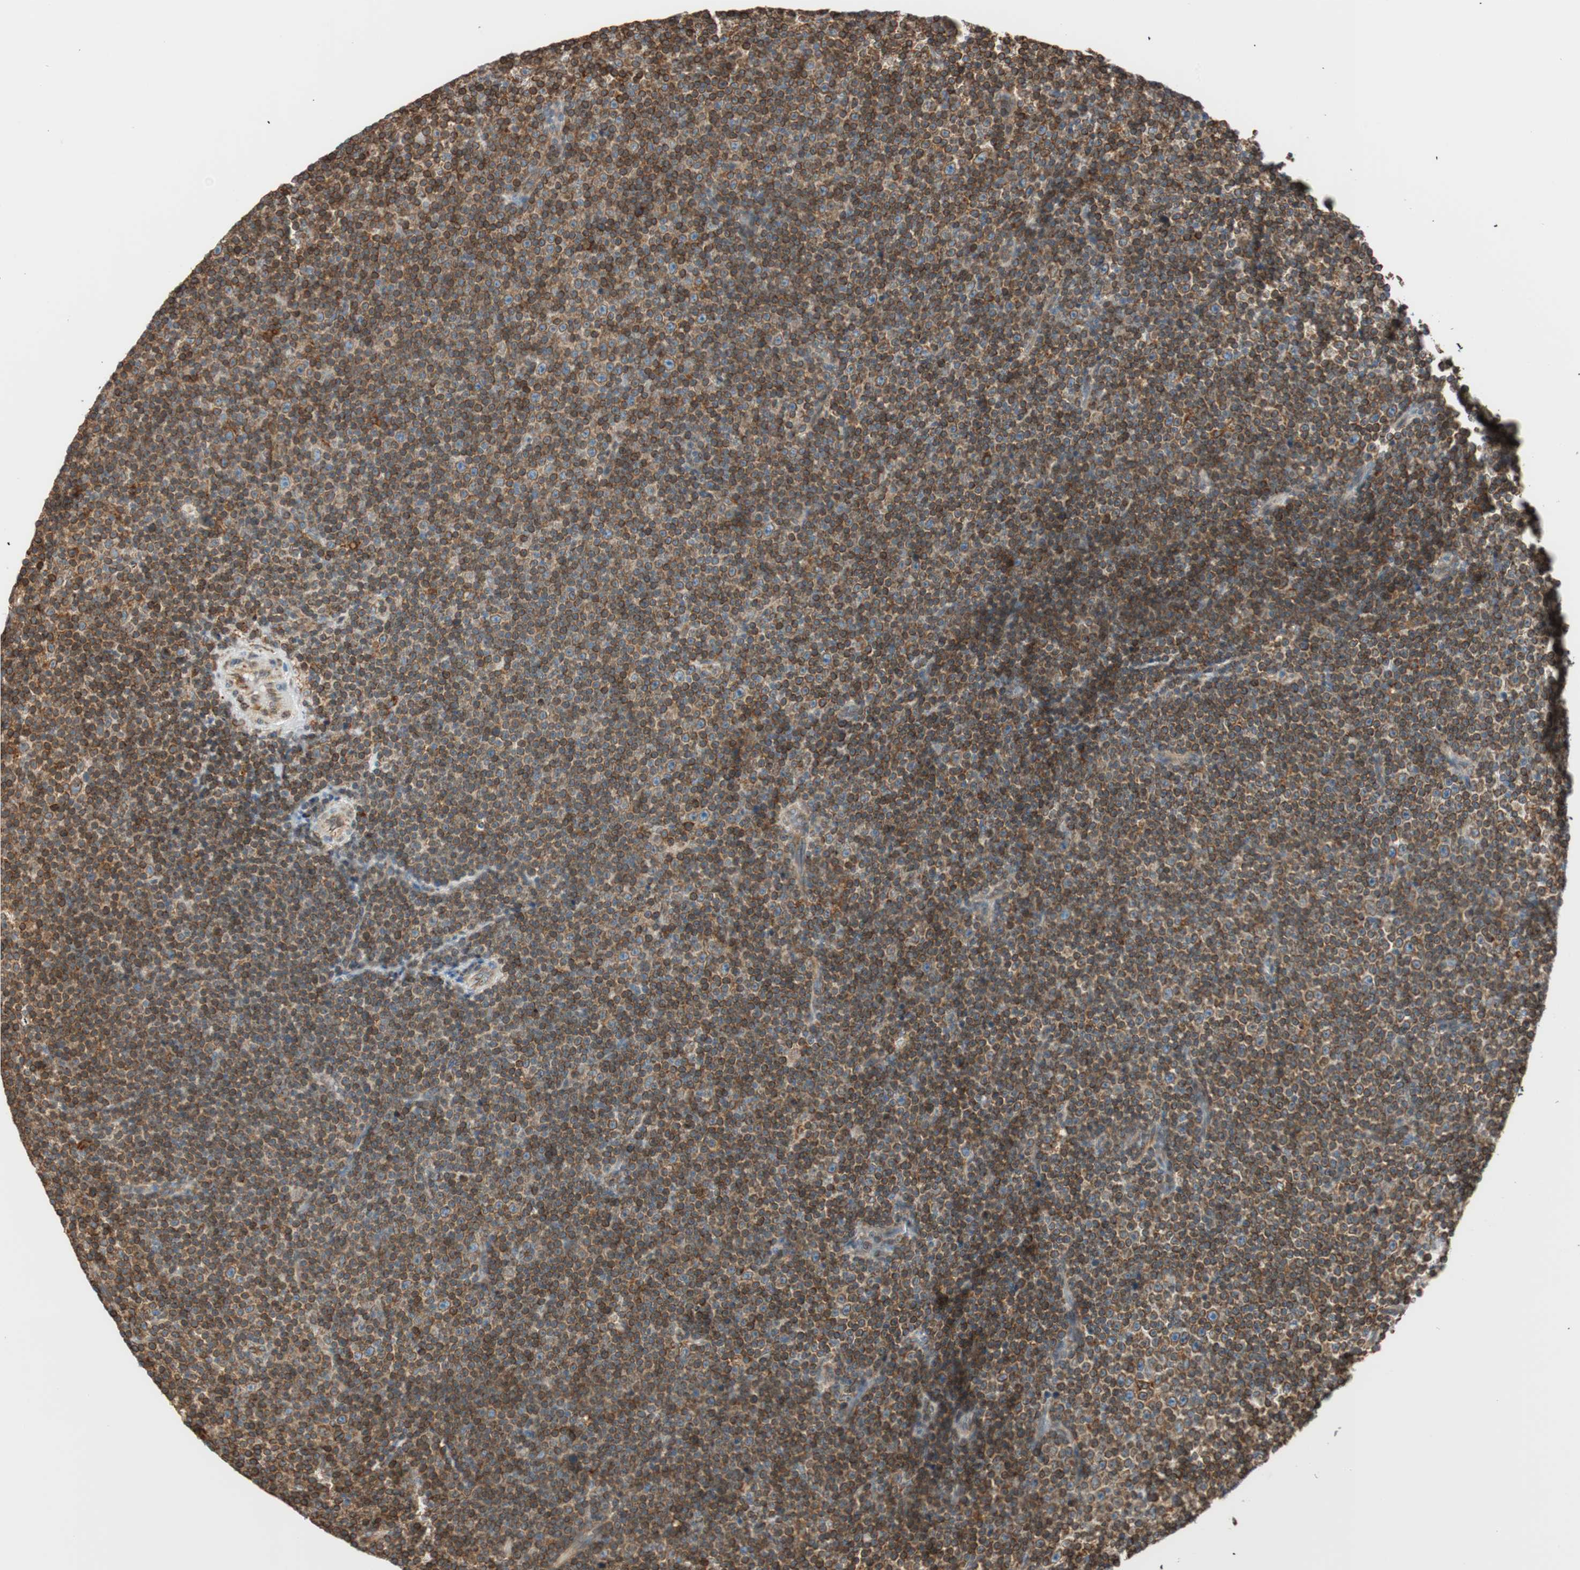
{"staining": {"intensity": "moderate", "quantity": ">75%", "location": "cytoplasmic/membranous"}, "tissue": "lymphoma", "cell_type": "Tumor cells", "image_type": "cancer", "snomed": [{"axis": "morphology", "description": "Malignant lymphoma, non-Hodgkin's type, Low grade"}, {"axis": "topography", "description": "Lymph node"}], "caption": "Immunohistochemical staining of malignant lymphoma, non-Hodgkin's type (low-grade) exhibits medium levels of moderate cytoplasmic/membranous protein staining in about >75% of tumor cells.", "gene": "PRKCSH", "patient": {"sex": "female", "age": 67}}